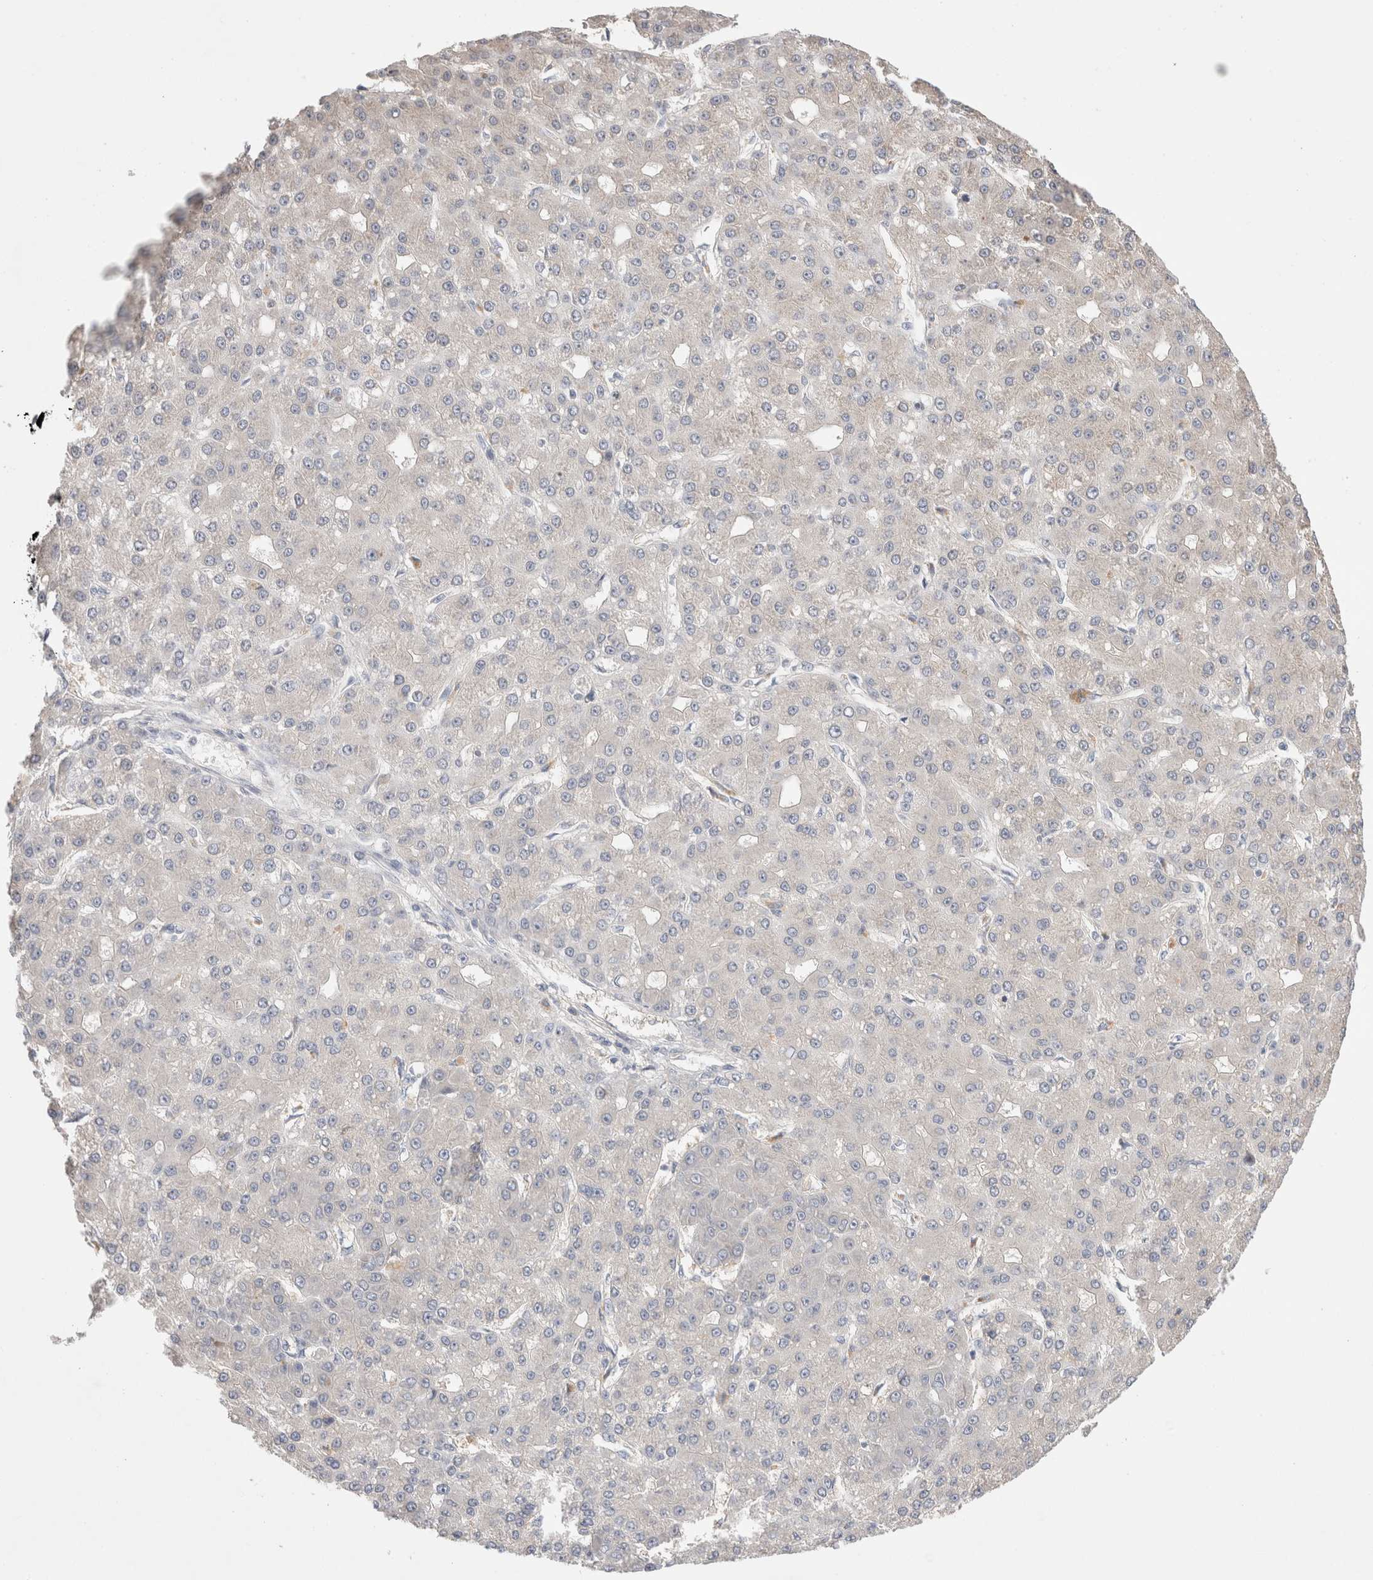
{"staining": {"intensity": "negative", "quantity": "none", "location": "none"}, "tissue": "liver cancer", "cell_type": "Tumor cells", "image_type": "cancer", "snomed": [{"axis": "morphology", "description": "Carcinoma, Hepatocellular, NOS"}, {"axis": "topography", "description": "Liver"}], "caption": "Hepatocellular carcinoma (liver) was stained to show a protein in brown. There is no significant expression in tumor cells. (DAB immunohistochemistry, high magnification).", "gene": "IFT74", "patient": {"sex": "male", "age": 67}}